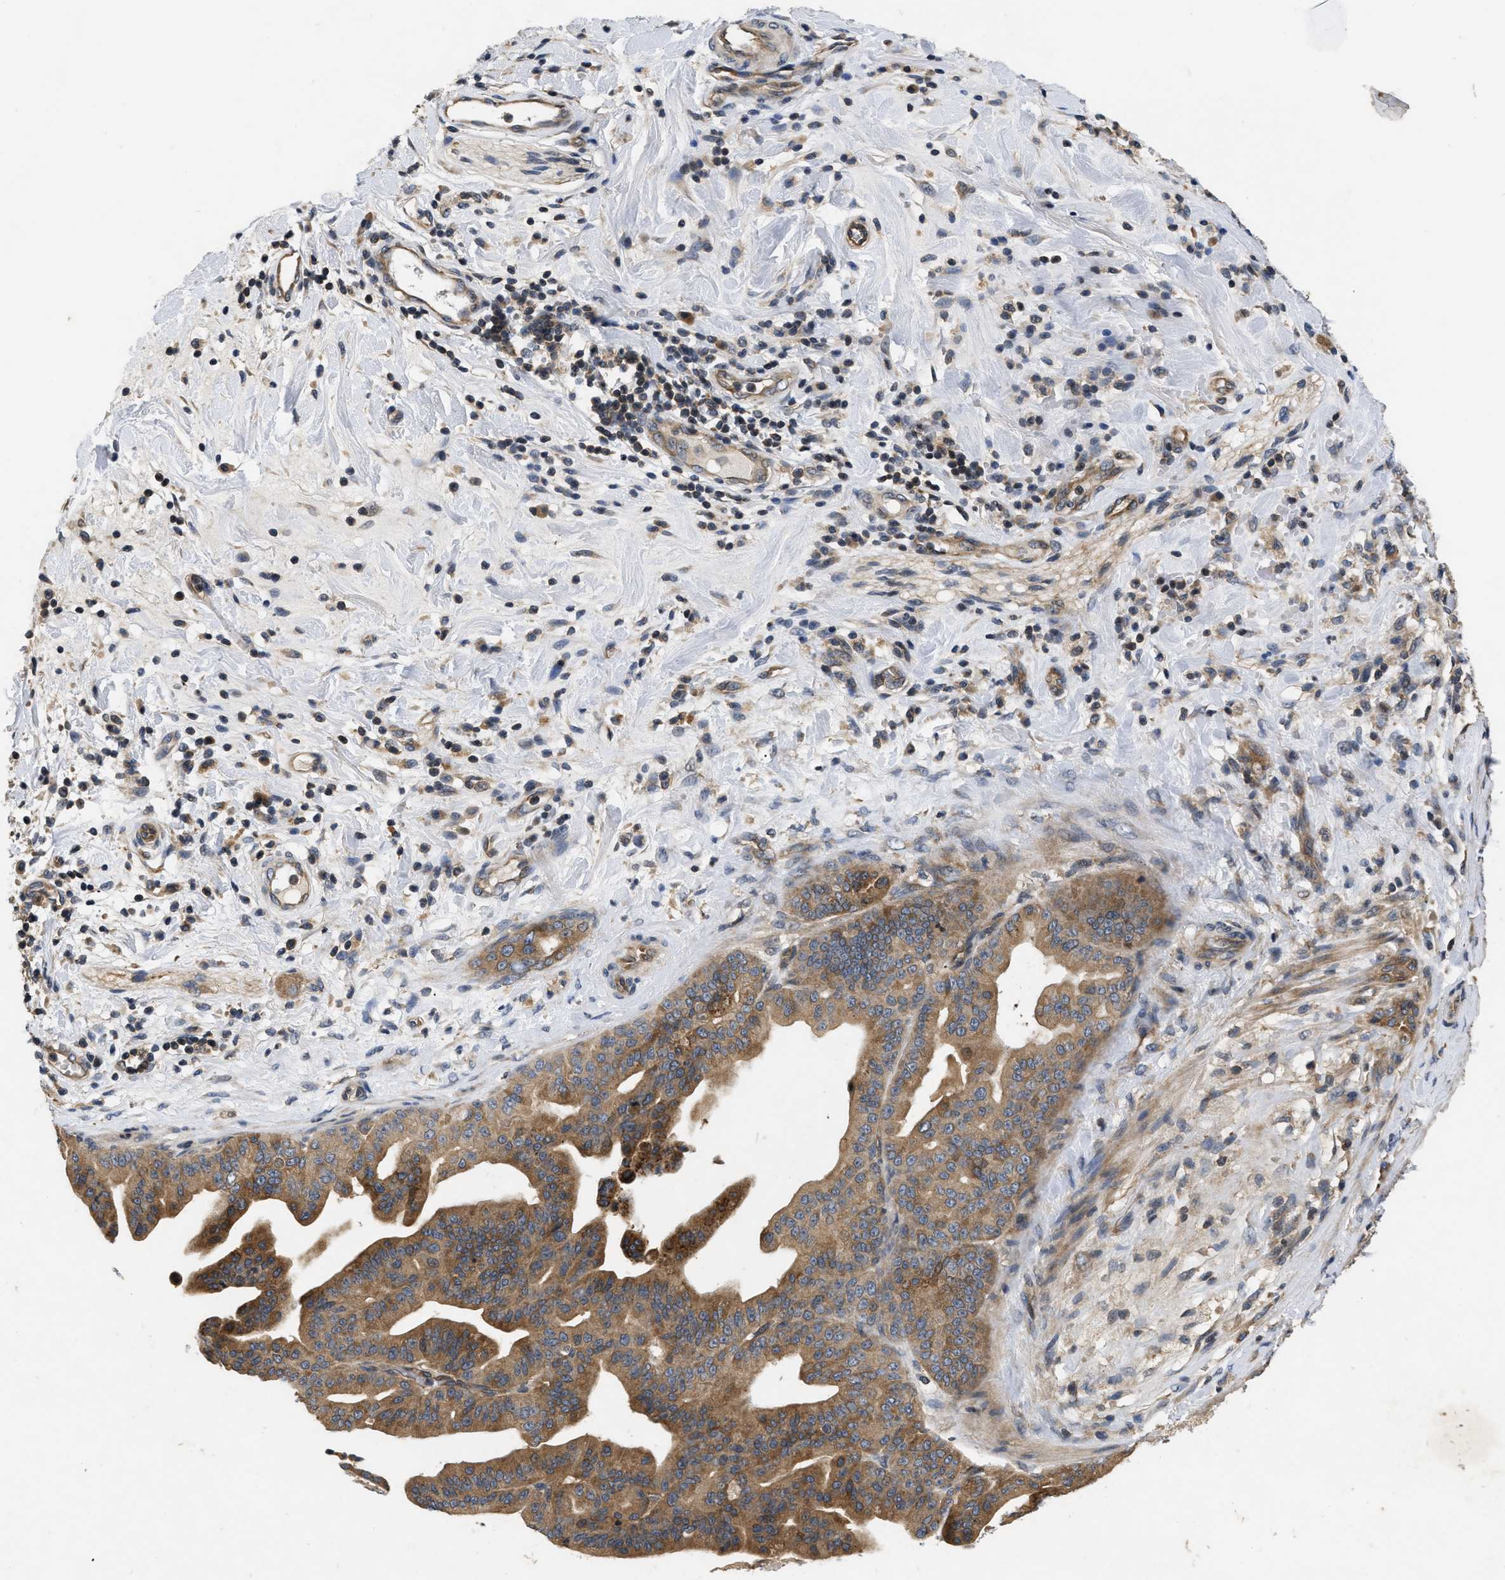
{"staining": {"intensity": "moderate", "quantity": ">75%", "location": "cytoplasmic/membranous"}, "tissue": "pancreatic cancer", "cell_type": "Tumor cells", "image_type": "cancer", "snomed": [{"axis": "morphology", "description": "Adenocarcinoma, NOS"}, {"axis": "topography", "description": "Pancreas"}], "caption": "Protein staining by immunohistochemistry shows moderate cytoplasmic/membranous positivity in approximately >75% of tumor cells in adenocarcinoma (pancreatic).", "gene": "HMGCR", "patient": {"sex": "male", "age": 63}}